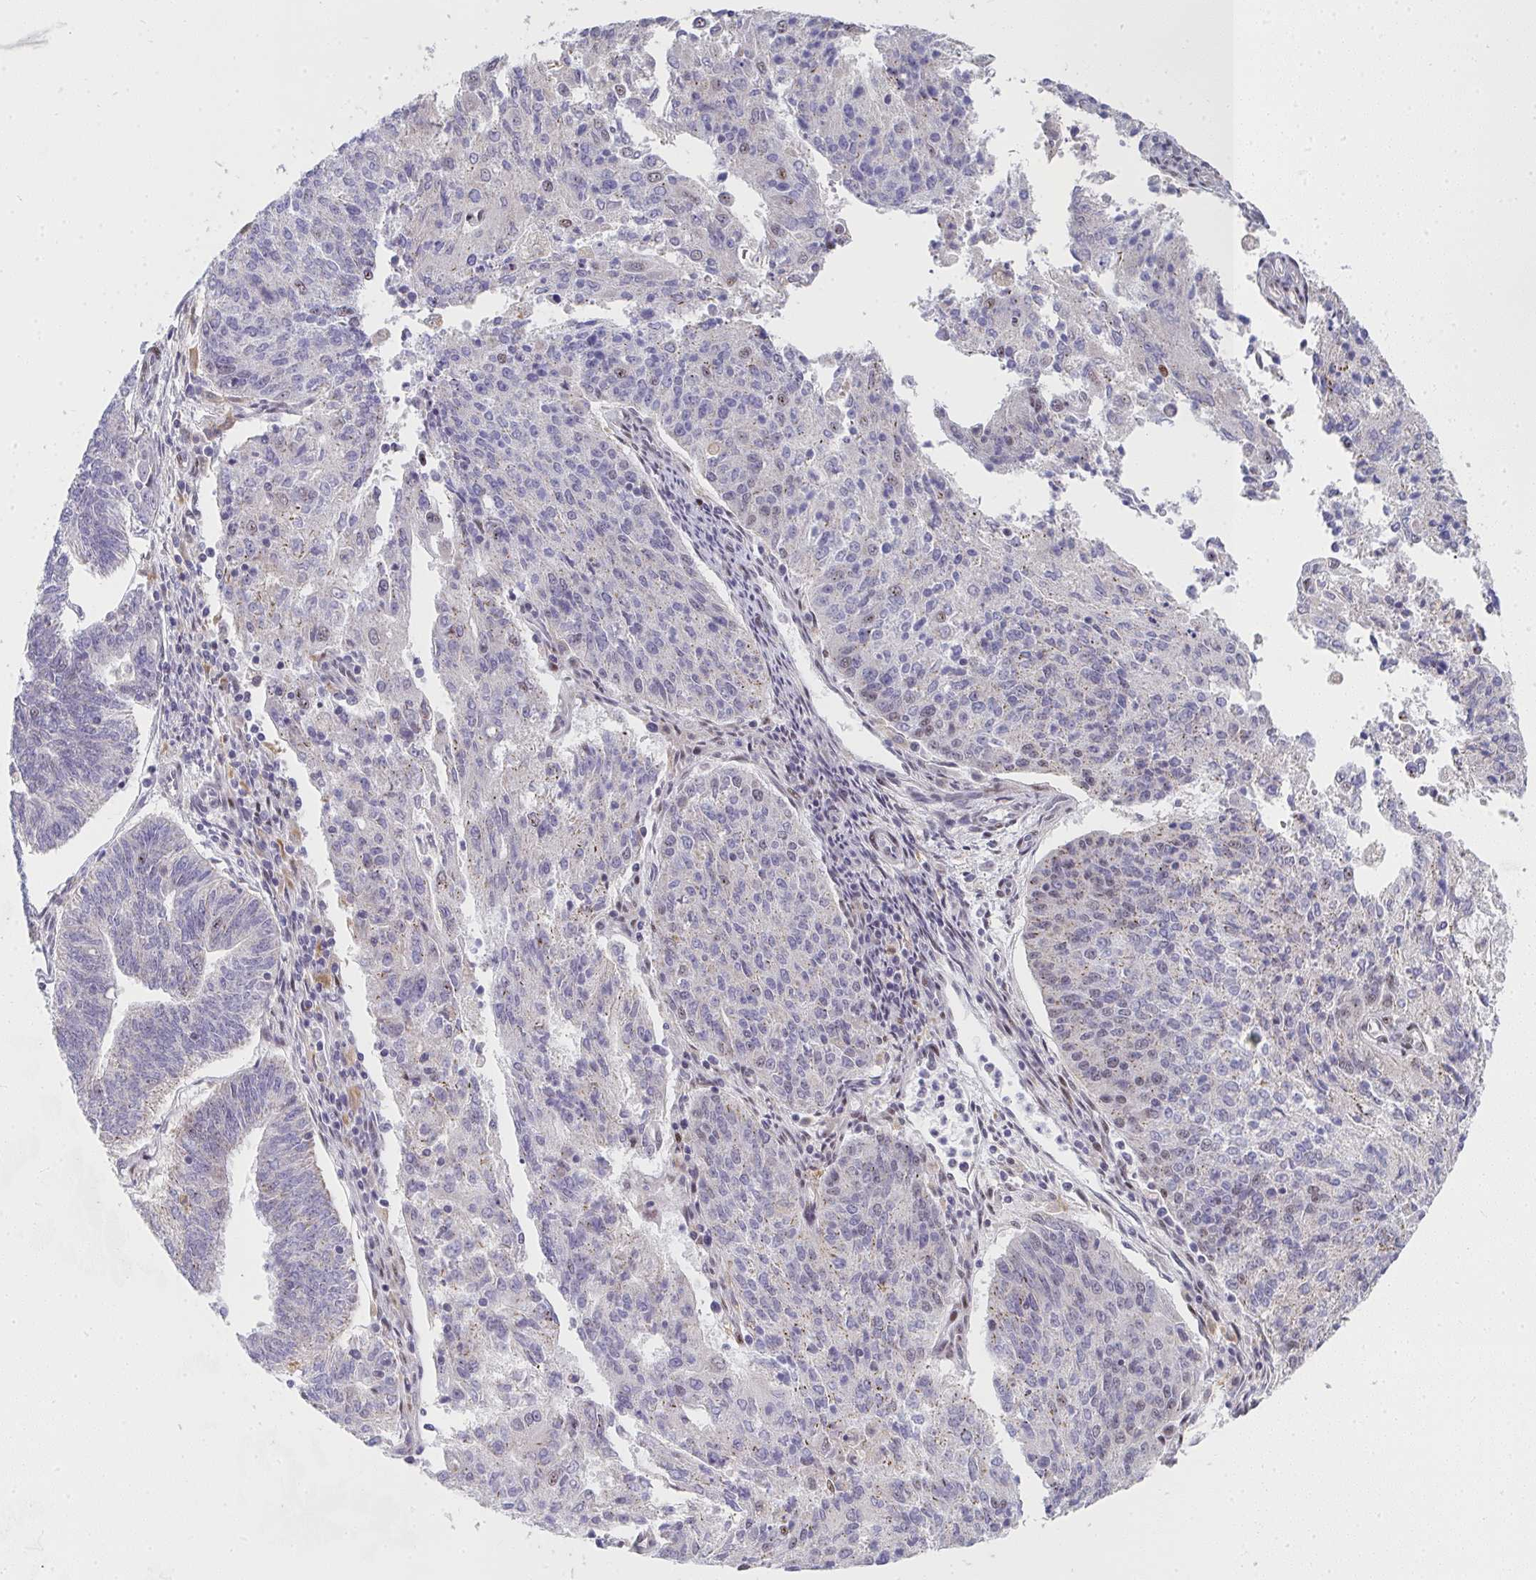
{"staining": {"intensity": "negative", "quantity": "none", "location": "none"}, "tissue": "endometrial cancer", "cell_type": "Tumor cells", "image_type": "cancer", "snomed": [{"axis": "morphology", "description": "Adenocarcinoma, NOS"}, {"axis": "topography", "description": "Endometrium"}], "caption": "Adenocarcinoma (endometrial) stained for a protein using immunohistochemistry shows no positivity tumor cells.", "gene": "ZIC3", "patient": {"sex": "female", "age": 82}}